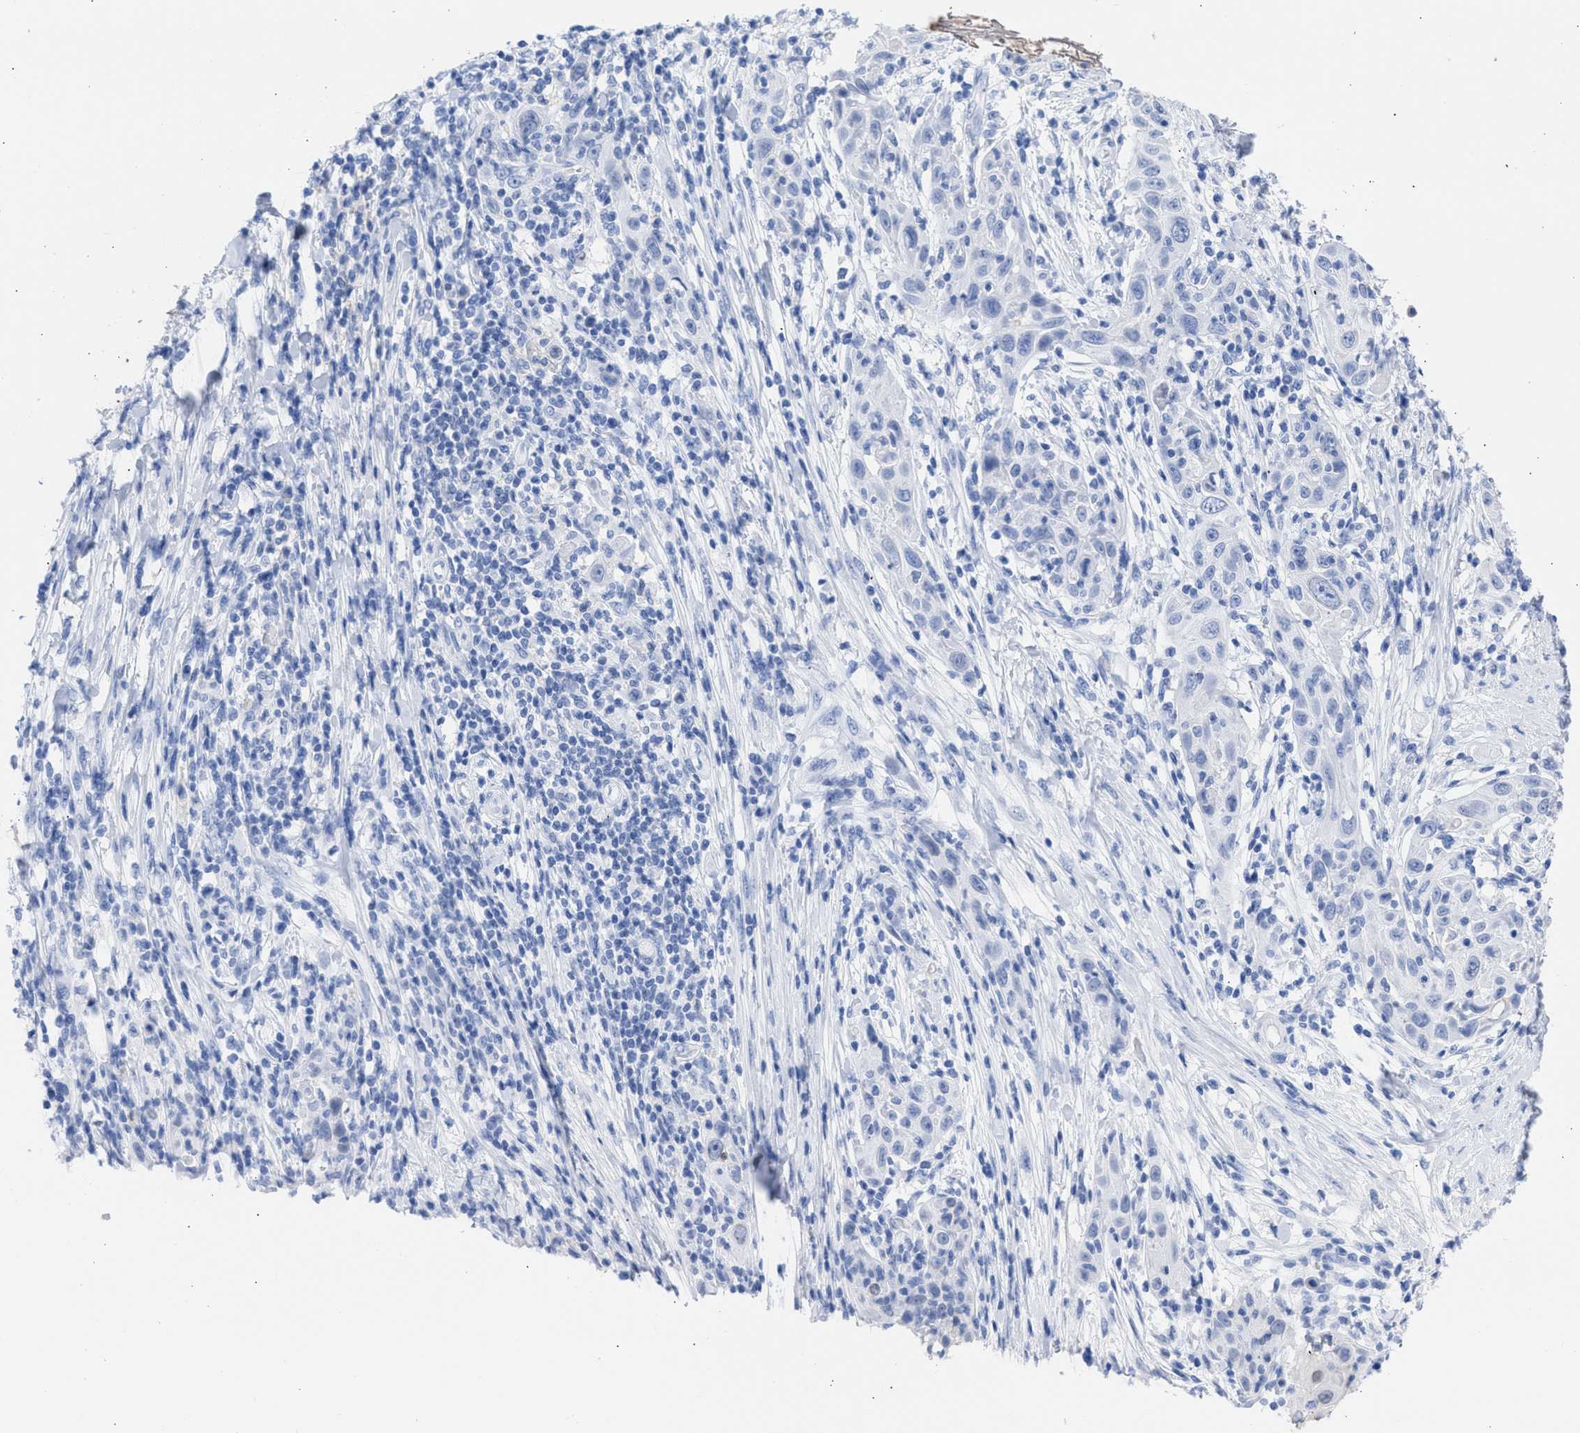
{"staining": {"intensity": "negative", "quantity": "none", "location": "none"}, "tissue": "skin cancer", "cell_type": "Tumor cells", "image_type": "cancer", "snomed": [{"axis": "morphology", "description": "Squamous cell carcinoma, NOS"}, {"axis": "topography", "description": "Skin"}], "caption": "Squamous cell carcinoma (skin) was stained to show a protein in brown. There is no significant expression in tumor cells. (DAB (3,3'-diaminobenzidine) immunohistochemistry with hematoxylin counter stain).", "gene": "RSPH1", "patient": {"sex": "female", "age": 88}}